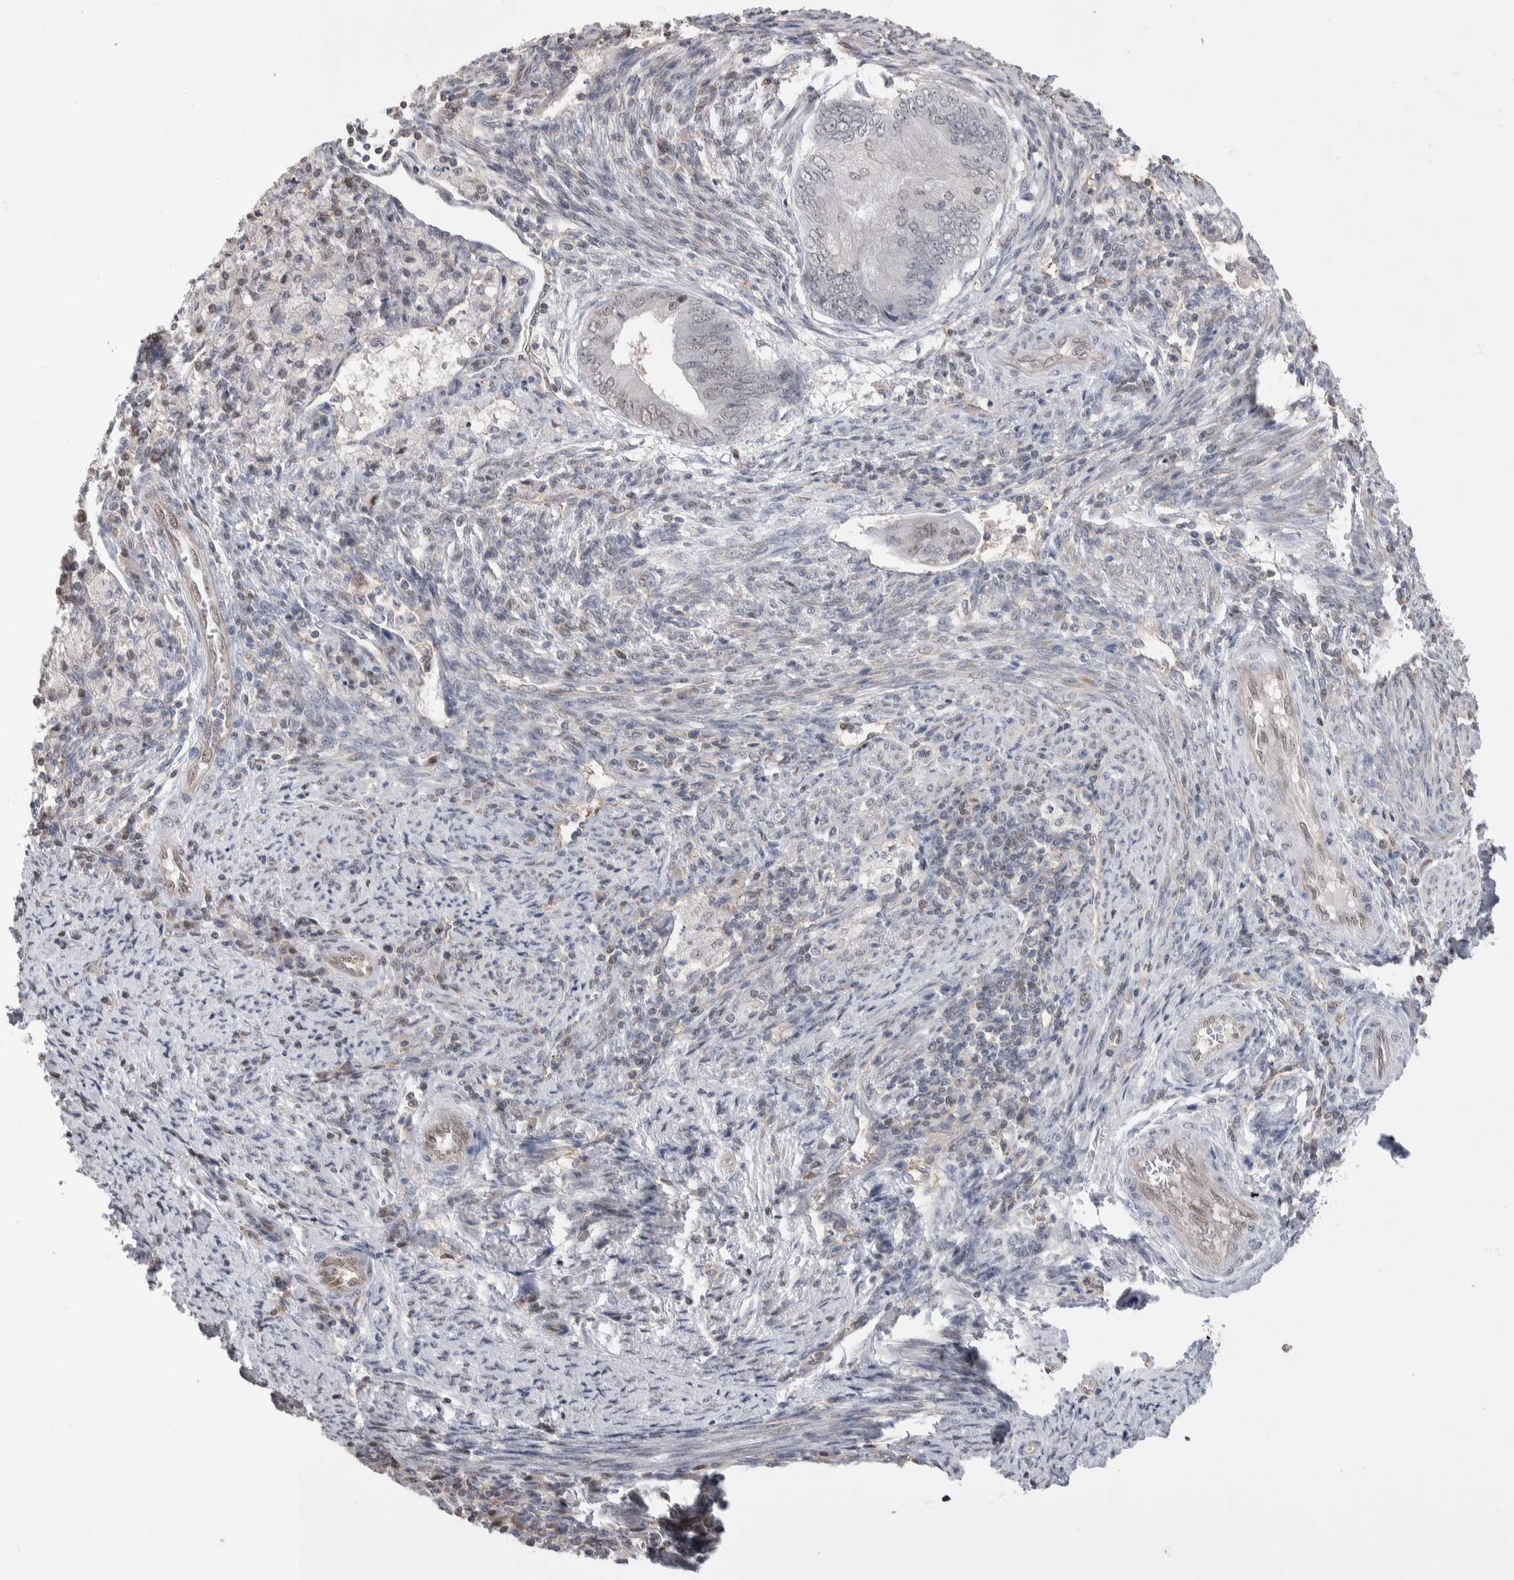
{"staining": {"intensity": "weak", "quantity": "<25%", "location": "nuclear"}, "tissue": "endometrial cancer", "cell_type": "Tumor cells", "image_type": "cancer", "snomed": [{"axis": "morphology", "description": "Polyp, NOS"}, {"axis": "morphology", "description": "Adenocarcinoma, NOS"}, {"axis": "morphology", "description": "Adenoma, NOS"}, {"axis": "topography", "description": "Endometrium"}], "caption": "High power microscopy photomicrograph of an IHC photomicrograph of endometrial cancer (polyp), revealing no significant expression in tumor cells.", "gene": "ZBTB49", "patient": {"sex": "female", "age": 79}}